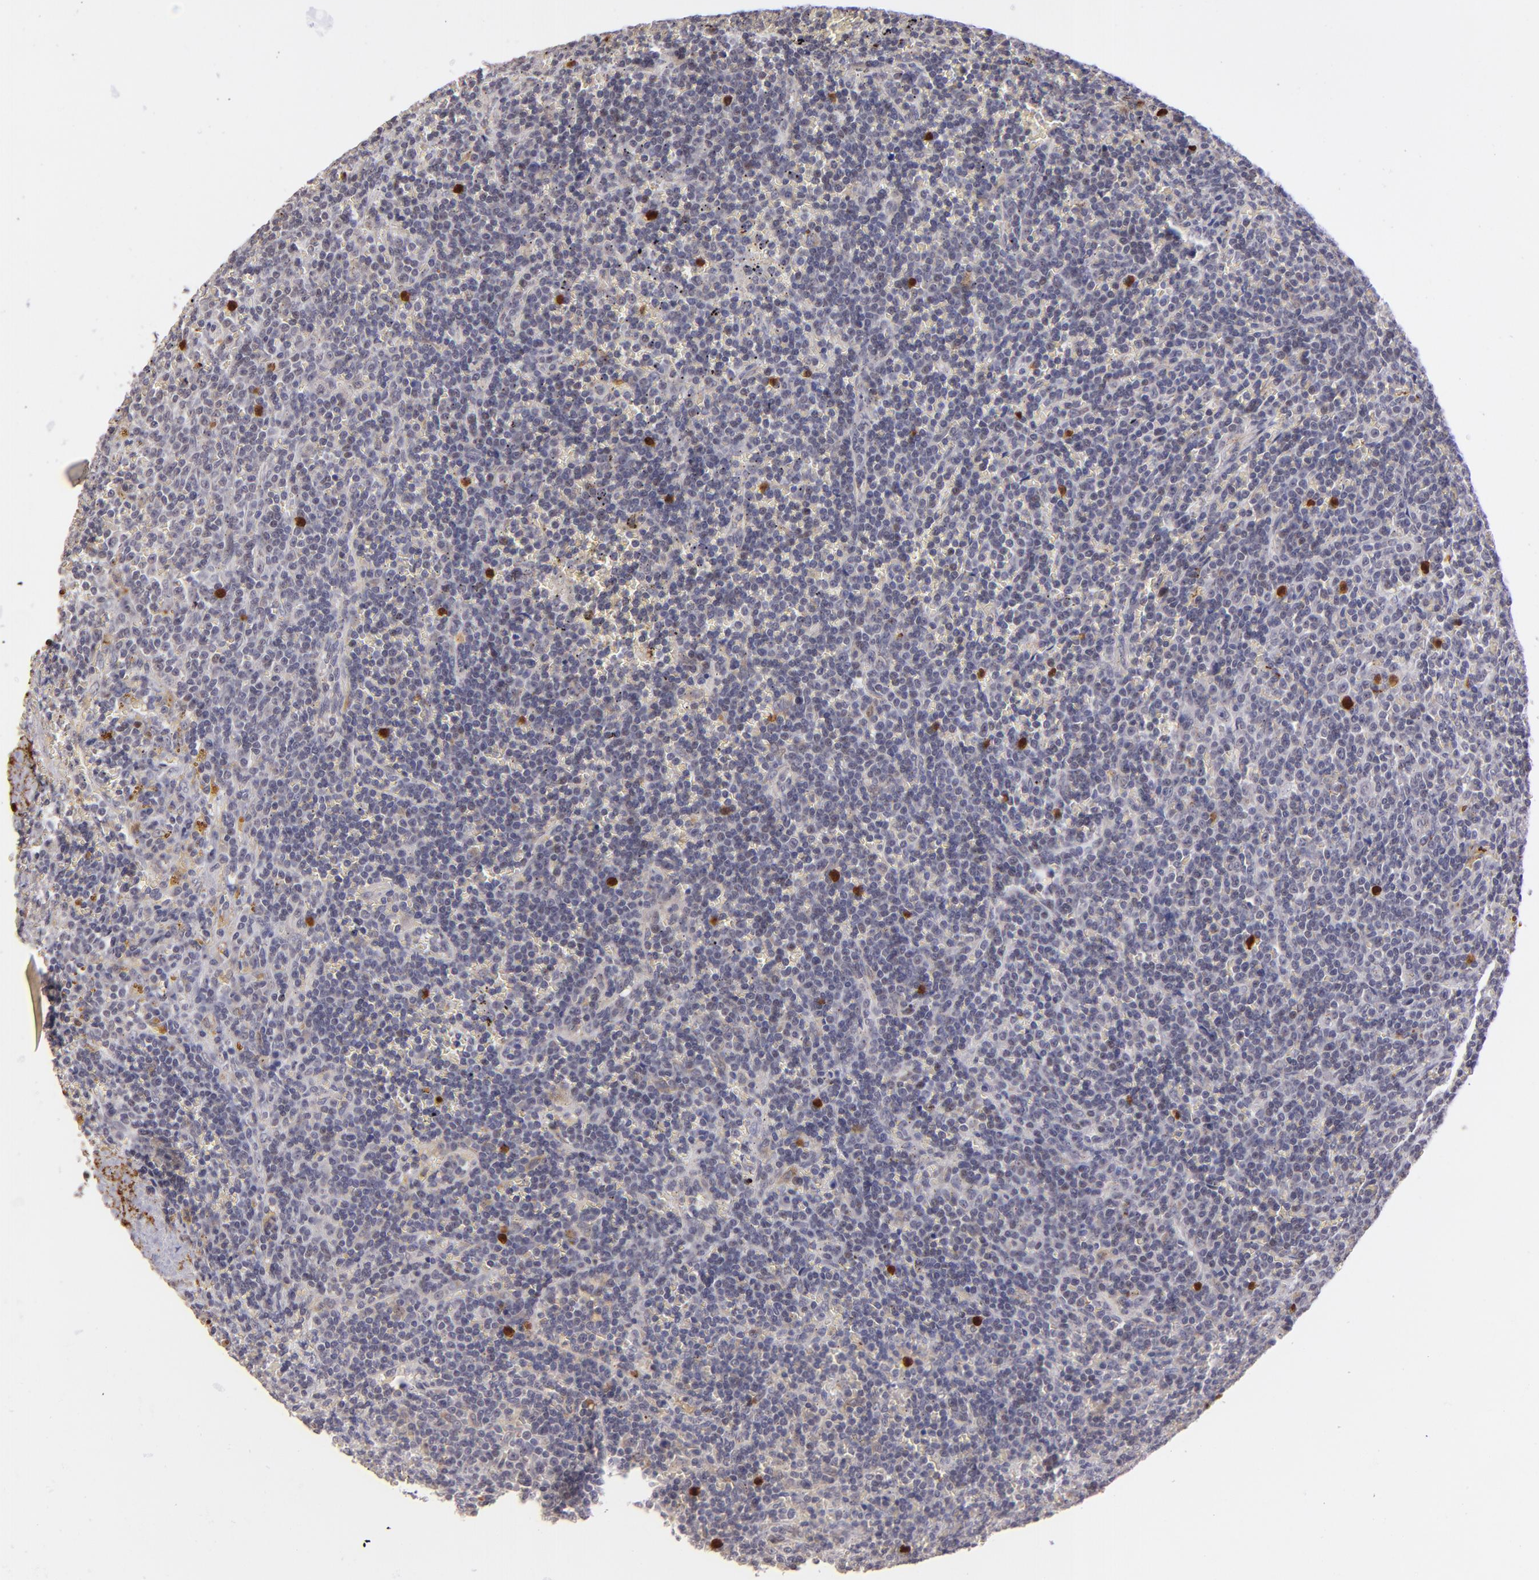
{"staining": {"intensity": "negative", "quantity": "none", "location": "none"}, "tissue": "lymphoma", "cell_type": "Tumor cells", "image_type": "cancer", "snomed": [{"axis": "morphology", "description": "Malignant lymphoma, non-Hodgkin's type, Low grade"}, {"axis": "topography", "description": "Spleen"}], "caption": "Immunohistochemistry (IHC) image of malignant lymphoma, non-Hodgkin's type (low-grade) stained for a protein (brown), which reveals no expression in tumor cells. (Brightfield microscopy of DAB immunohistochemistry at high magnification).", "gene": "RXRG", "patient": {"sex": "male", "age": 80}}